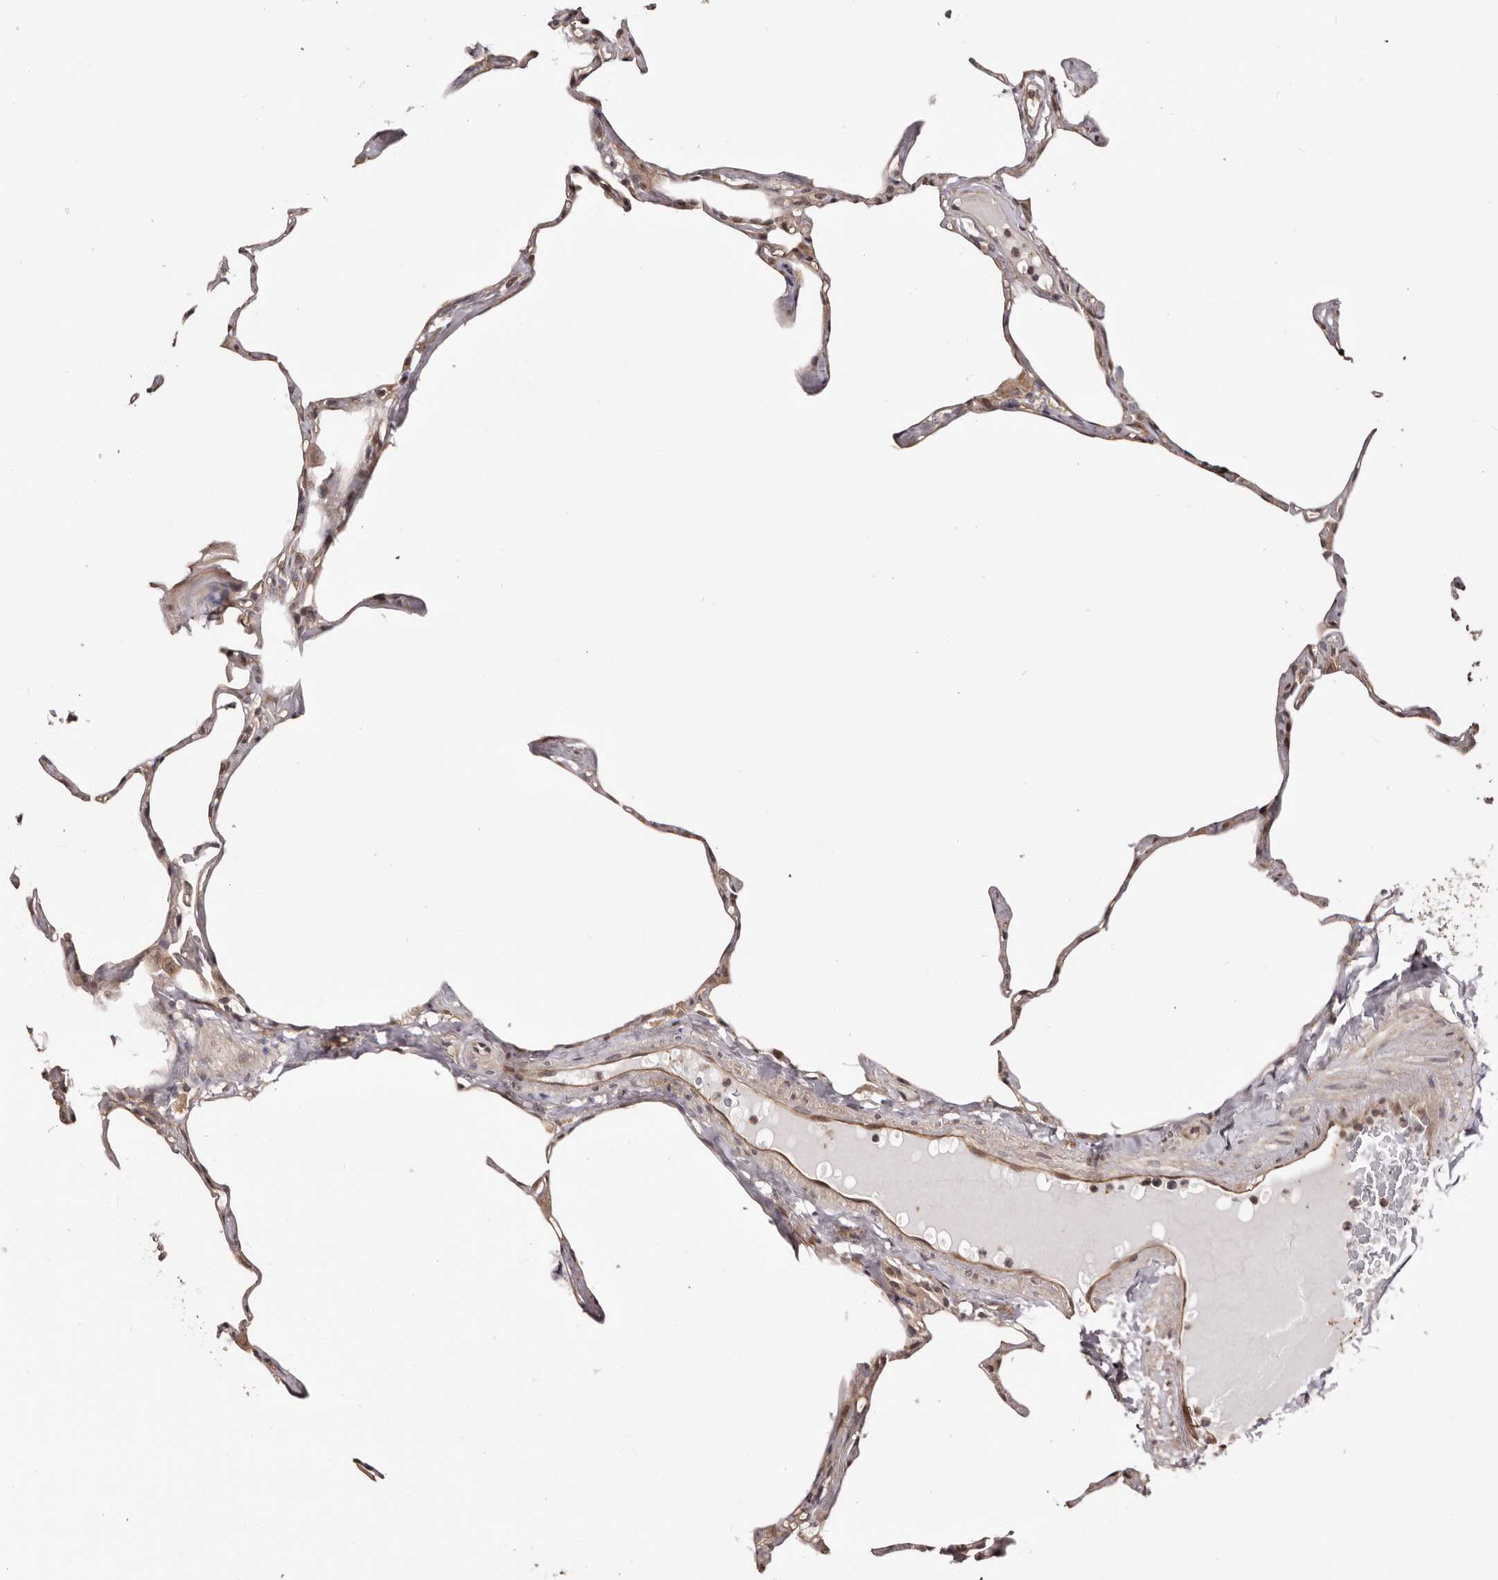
{"staining": {"intensity": "weak", "quantity": "25%-75%", "location": "cytoplasmic/membranous"}, "tissue": "lung", "cell_type": "Alveolar cells", "image_type": "normal", "snomed": [{"axis": "morphology", "description": "Normal tissue, NOS"}, {"axis": "topography", "description": "Lung"}], "caption": "Protein staining by immunohistochemistry demonstrates weak cytoplasmic/membranous staining in approximately 25%-75% of alveolar cells in benign lung. The staining was performed using DAB (3,3'-diaminobenzidine) to visualize the protein expression in brown, while the nuclei were stained in blue with hematoxylin (Magnification: 20x).", "gene": "NOL12", "patient": {"sex": "male", "age": 65}}